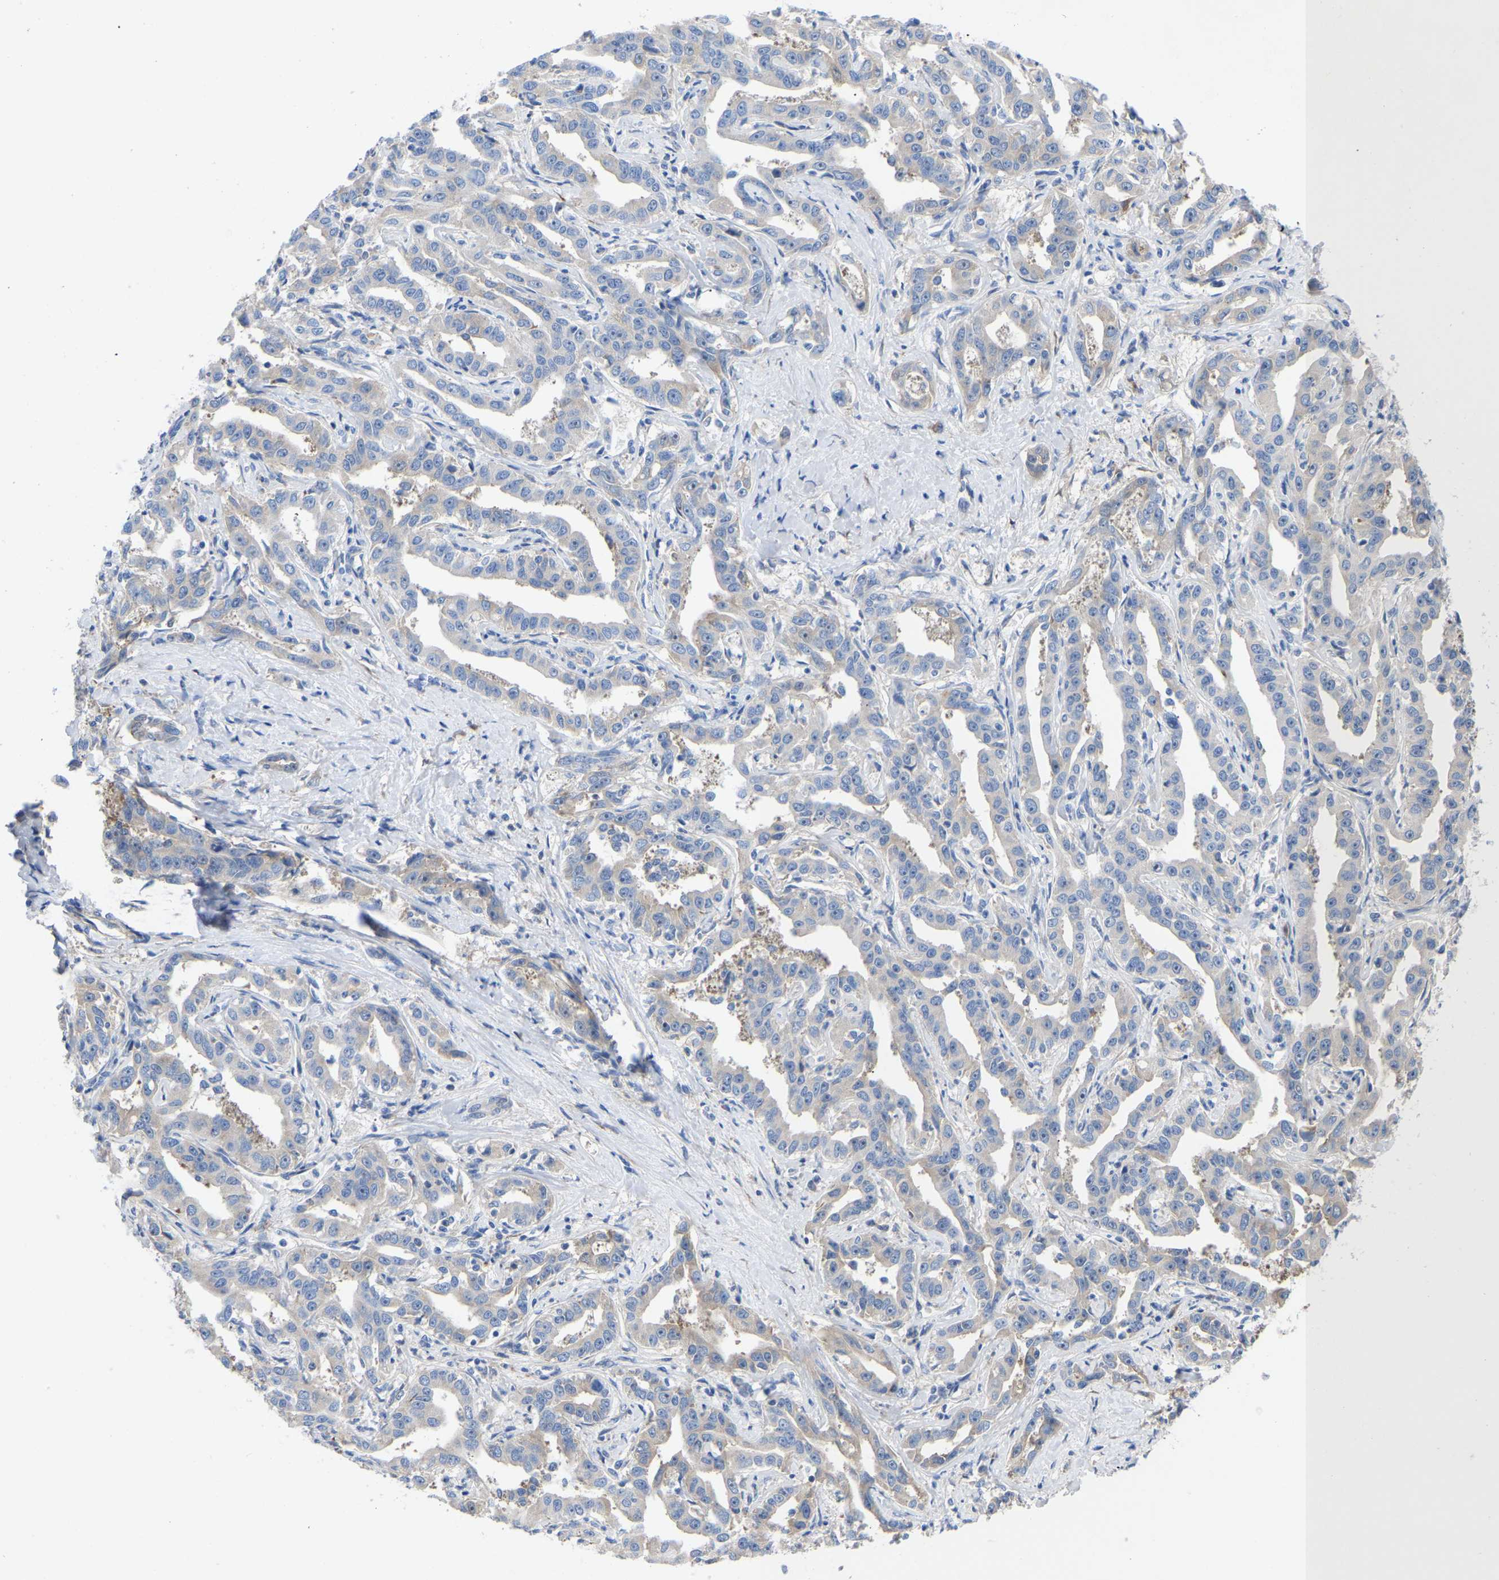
{"staining": {"intensity": "moderate", "quantity": "<25%", "location": "cytoplasmic/membranous,nuclear"}, "tissue": "liver cancer", "cell_type": "Tumor cells", "image_type": "cancer", "snomed": [{"axis": "morphology", "description": "Cholangiocarcinoma"}, {"axis": "topography", "description": "Liver"}], "caption": "Liver cholangiocarcinoma tissue reveals moderate cytoplasmic/membranous and nuclear expression in about <25% of tumor cells", "gene": "ABCA10", "patient": {"sex": "male", "age": 59}}